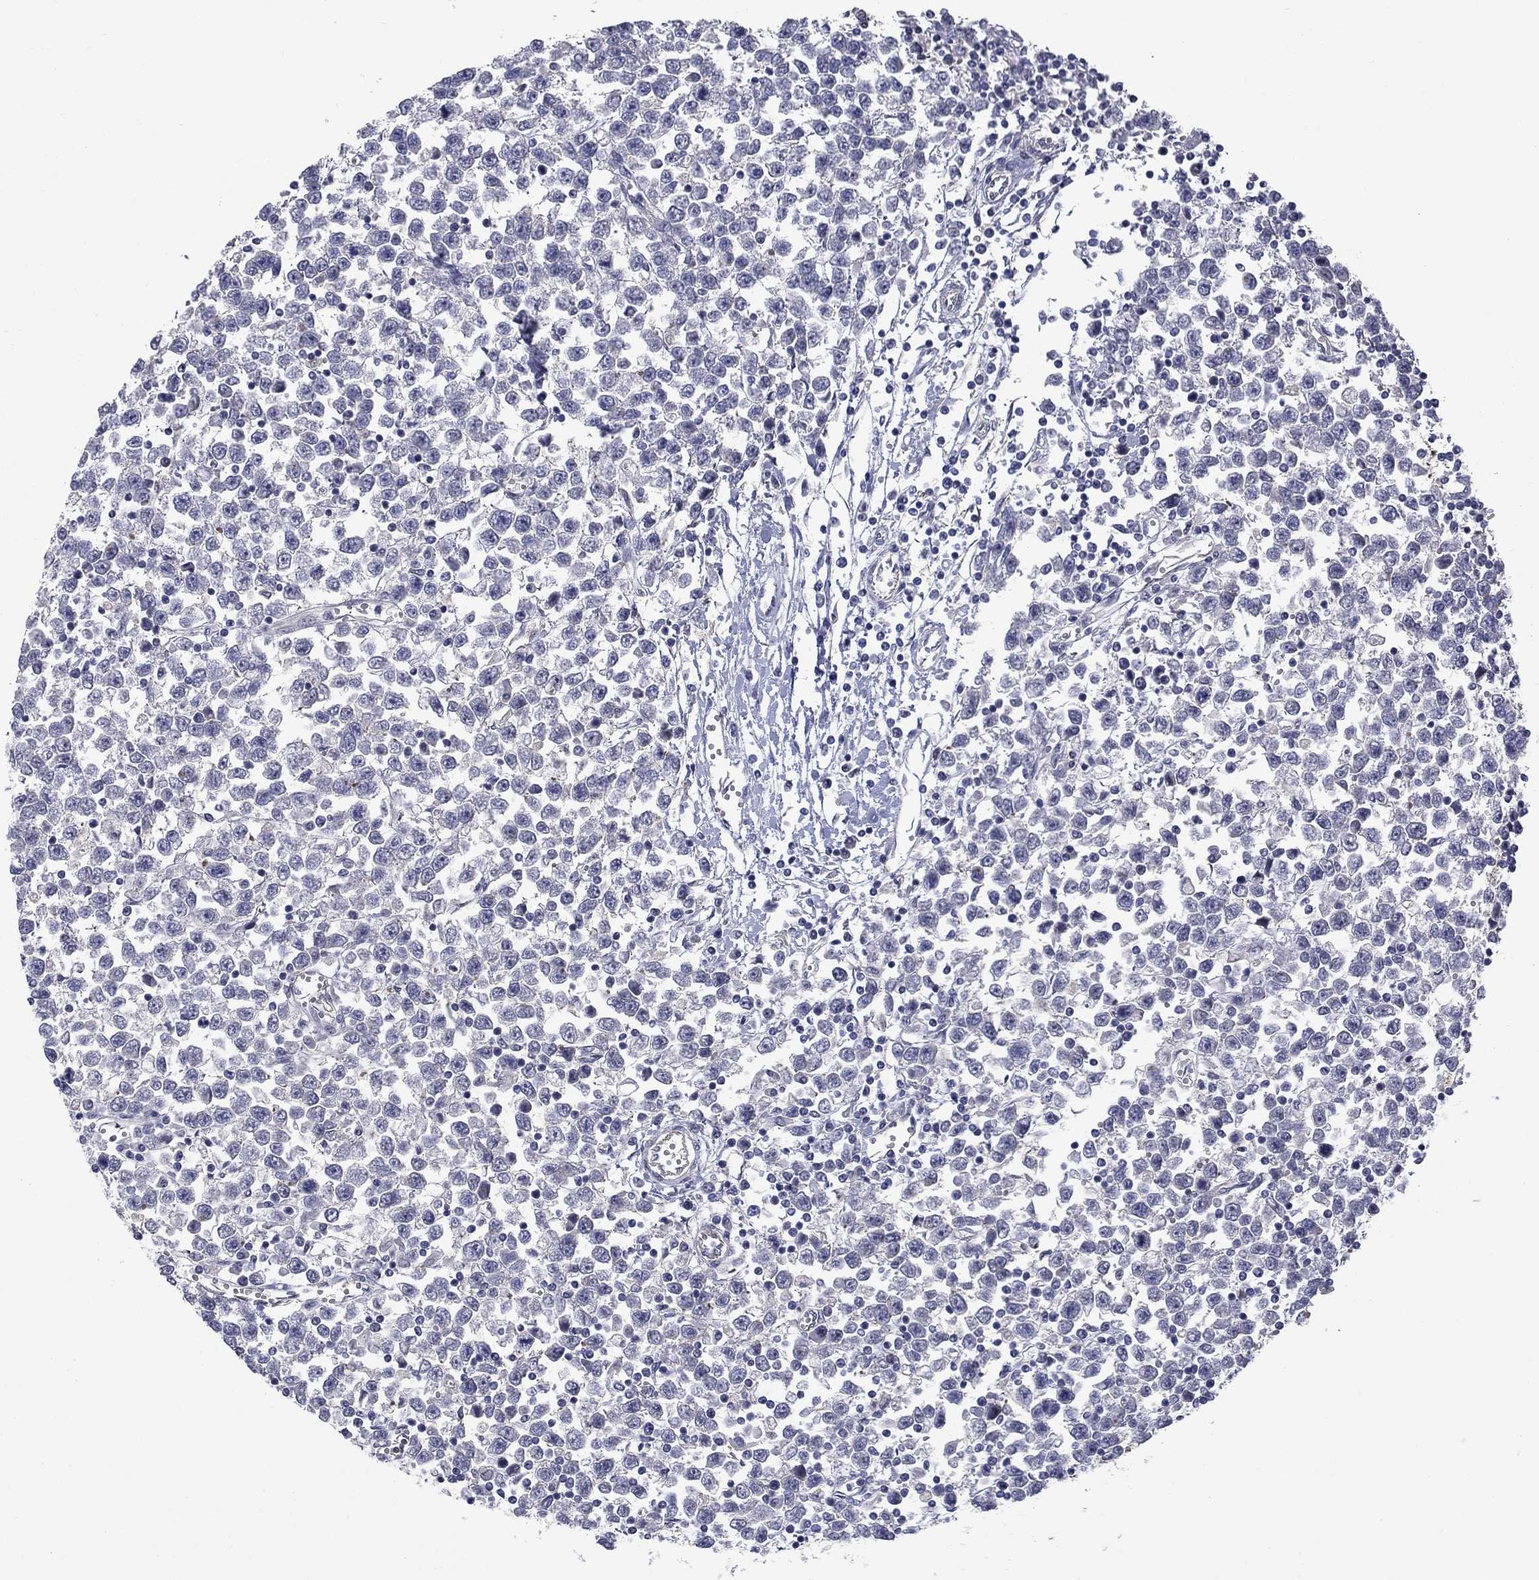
{"staining": {"intensity": "negative", "quantity": "none", "location": "none"}, "tissue": "testis cancer", "cell_type": "Tumor cells", "image_type": "cancer", "snomed": [{"axis": "morphology", "description": "Seminoma, NOS"}, {"axis": "topography", "description": "Testis"}], "caption": "Immunohistochemistry (IHC) micrograph of neoplastic tissue: human seminoma (testis) stained with DAB shows no significant protein expression in tumor cells. Nuclei are stained in blue.", "gene": "SLC1A1", "patient": {"sex": "male", "age": 34}}